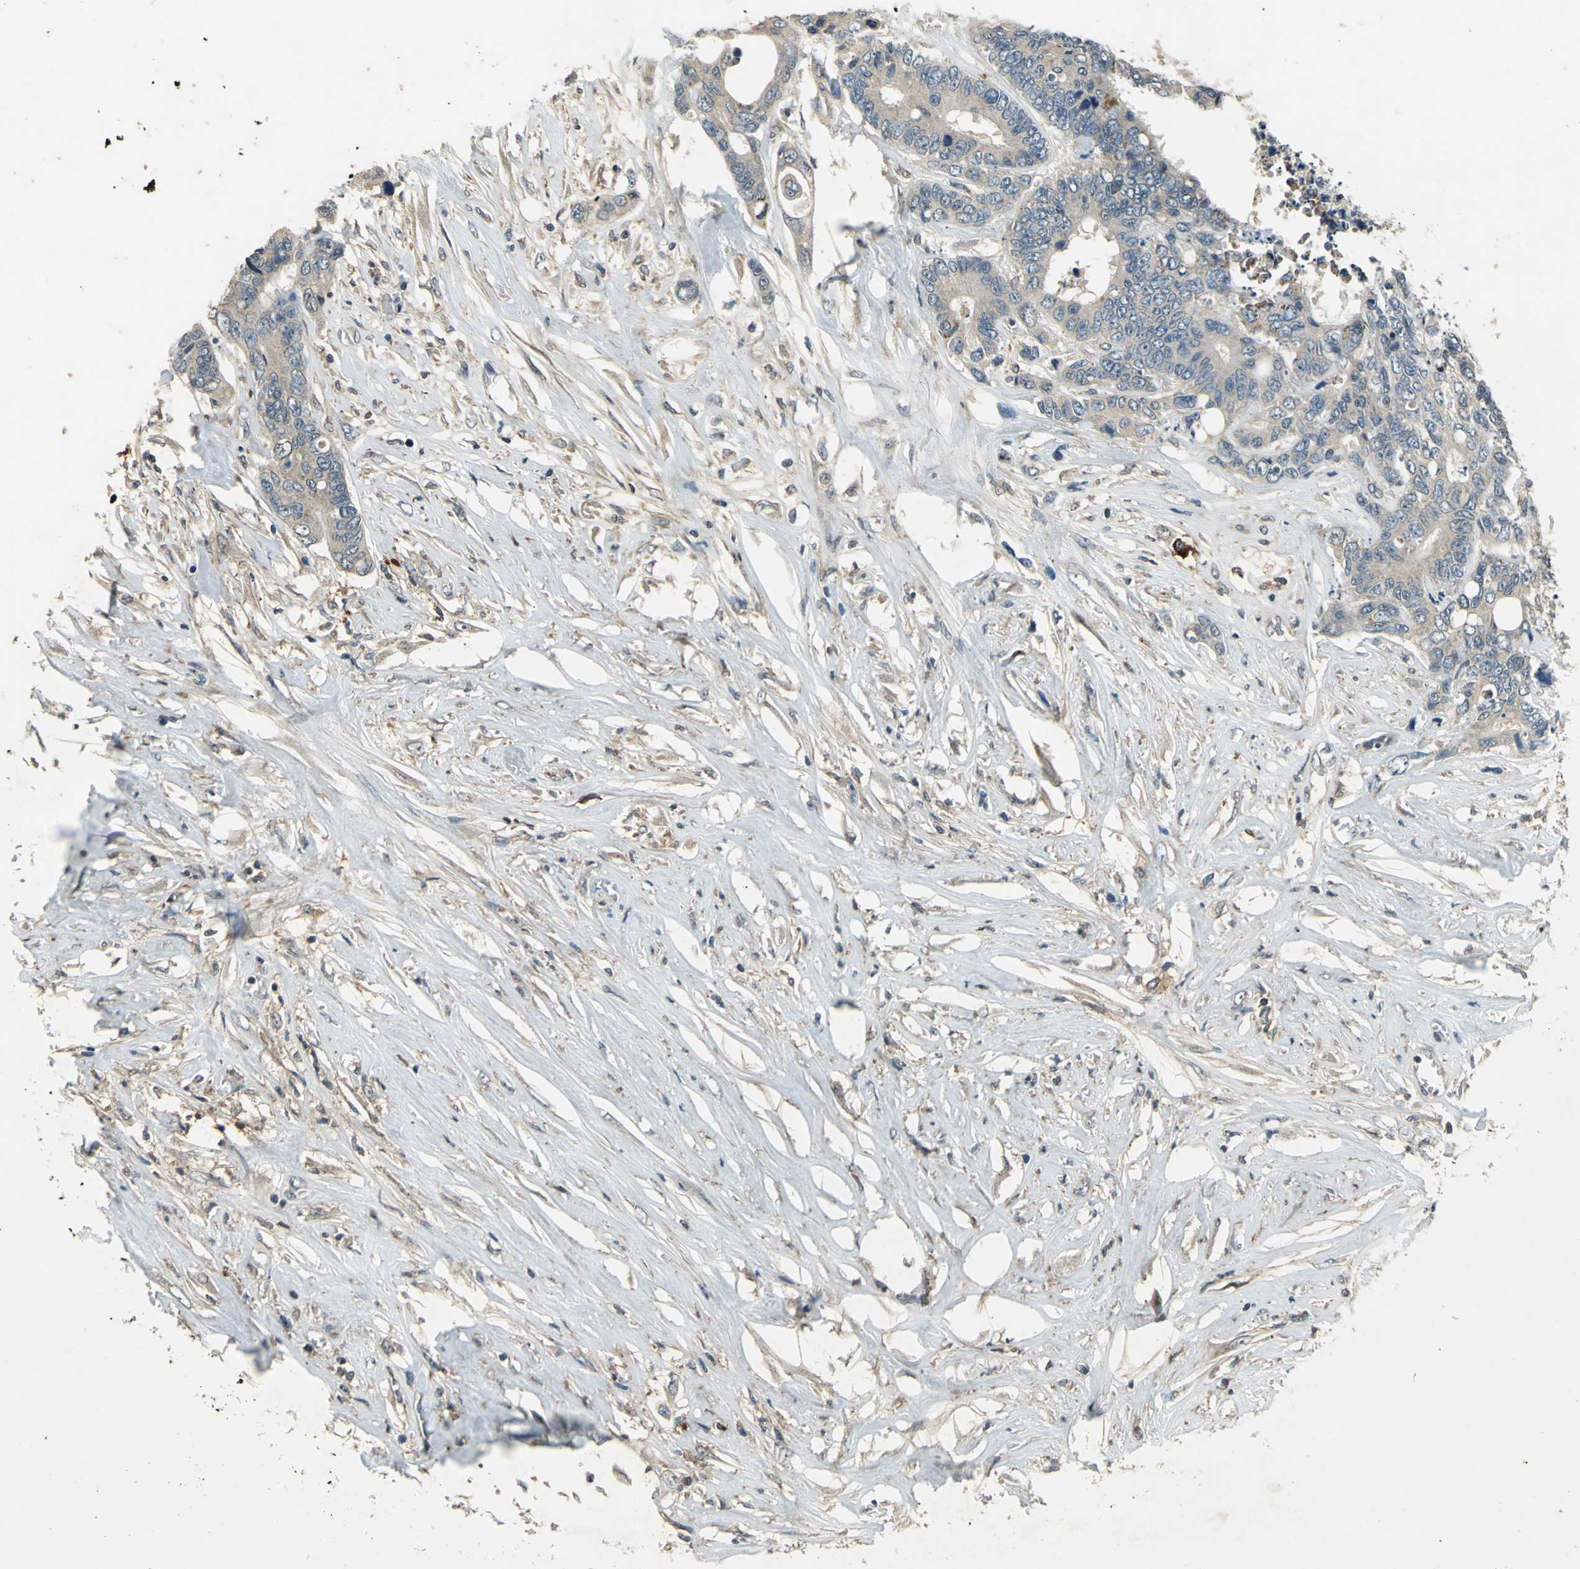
{"staining": {"intensity": "weak", "quantity": ">75%", "location": "cytoplasmic/membranous"}, "tissue": "colorectal cancer", "cell_type": "Tumor cells", "image_type": "cancer", "snomed": [{"axis": "morphology", "description": "Adenocarcinoma, NOS"}, {"axis": "topography", "description": "Rectum"}], "caption": "Immunohistochemical staining of human colorectal adenocarcinoma shows weak cytoplasmic/membranous protein positivity in approximately >75% of tumor cells.", "gene": "SLC19A2", "patient": {"sex": "male", "age": 55}}